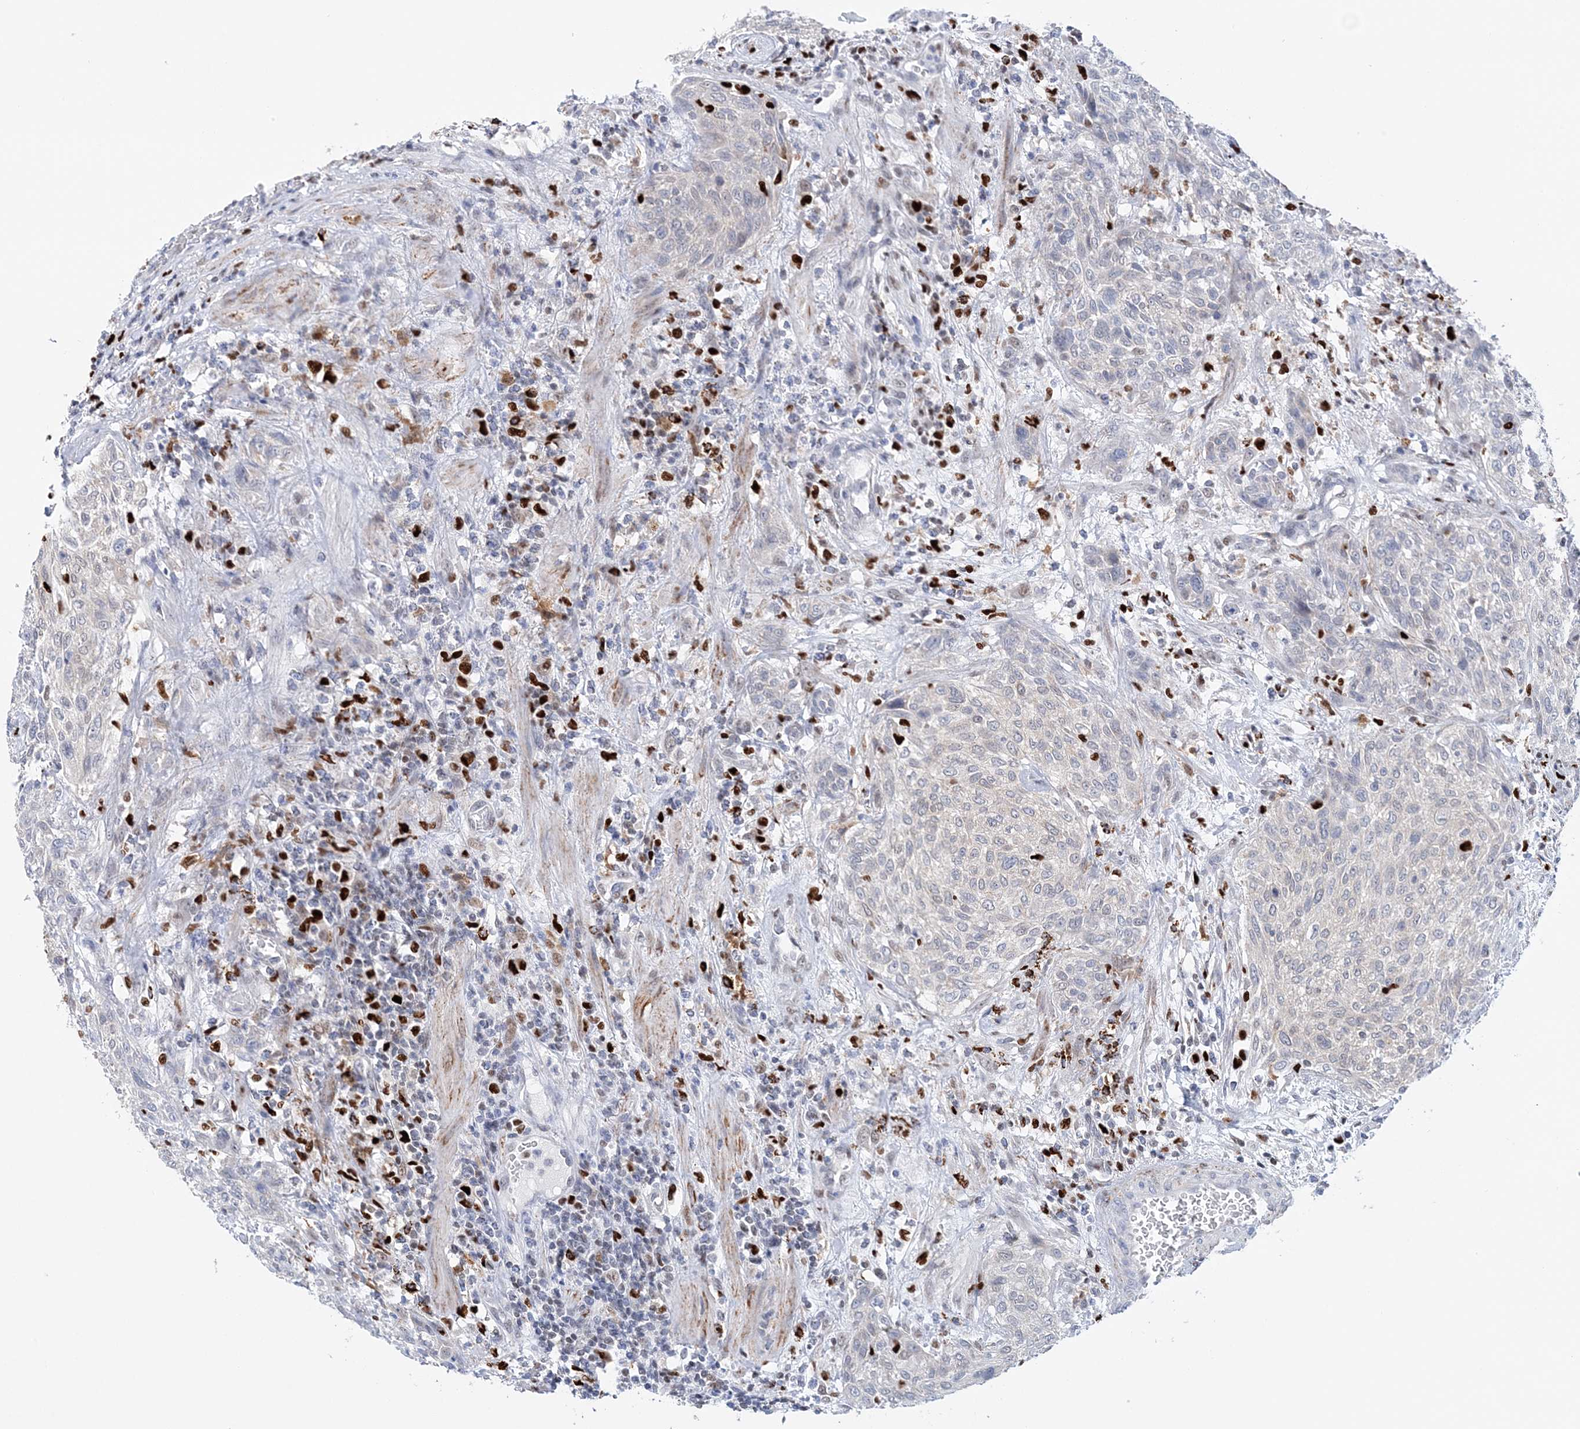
{"staining": {"intensity": "negative", "quantity": "none", "location": "none"}, "tissue": "urothelial cancer", "cell_type": "Tumor cells", "image_type": "cancer", "snomed": [{"axis": "morphology", "description": "Urothelial carcinoma, High grade"}, {"axis": "topography", "description": "Urinary bladder"}], "caption": "Tumor cells show no significant protein staining in high-grade urothelial carcinoma.", "gene": "NIT2", "patient": {"sex": "male", "age": 35}}